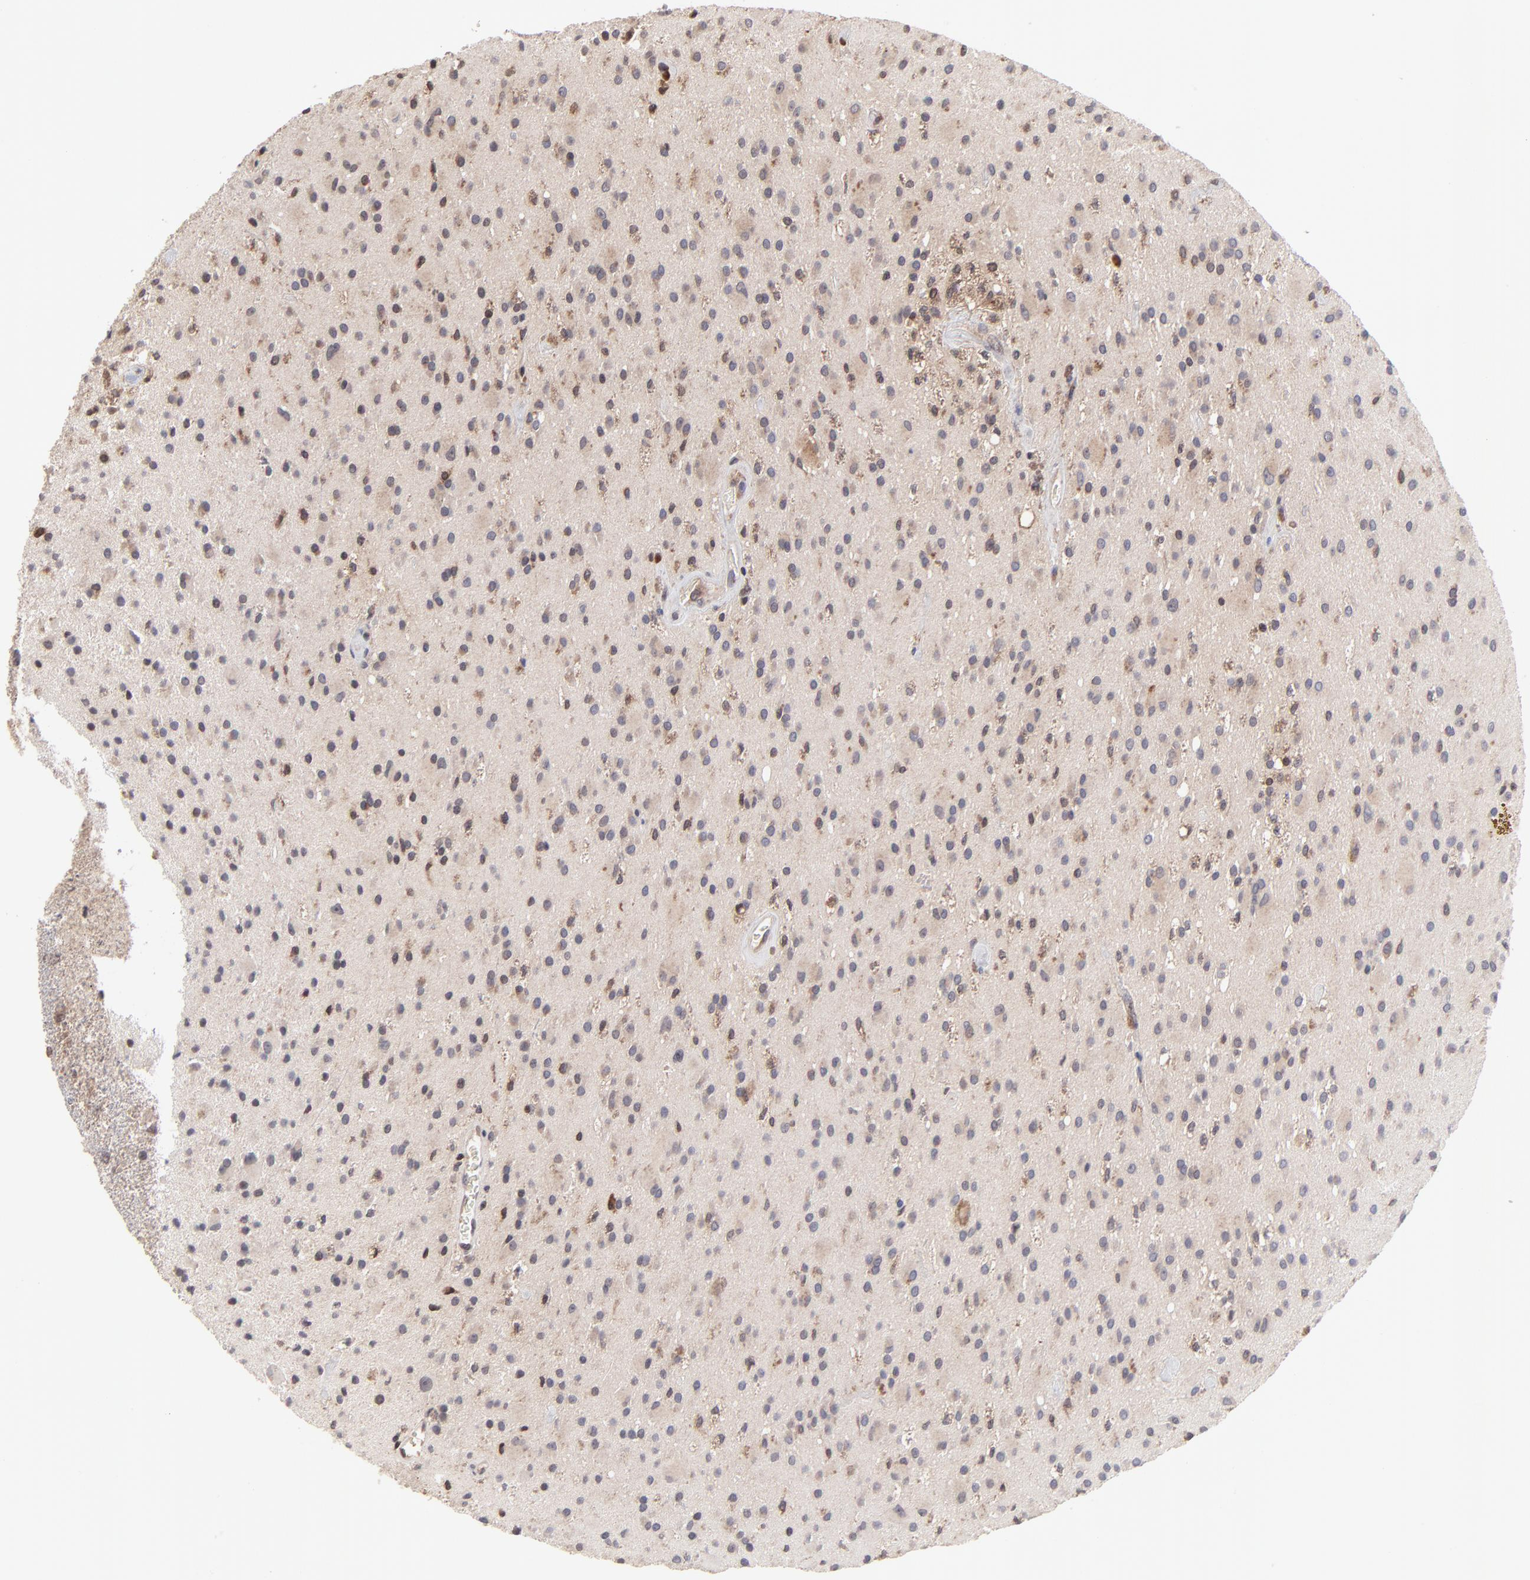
{"staining": {"intensity": "moderate", "quantity": "25%-75%", "location": "cytoplasmic/membranous"}, "tissue": "glioma", "cell_type": "Tumor cells", "image_type": "cancer", "snomed": [{"axis": "morphology", "description": "Glioma, malignant, Low grade"}, {"axis": "topography", "description": "Brain"}], "caption": "Immunohistochemistry (IHC) (DAB) staining of malignant glioma (low-grade) displays moderate cytoplasmic/membranous protein staining in about 25%-75% of tumor cells.", "gene": "UBE2L6", "patient": {"sex": "male", "age": 58}}